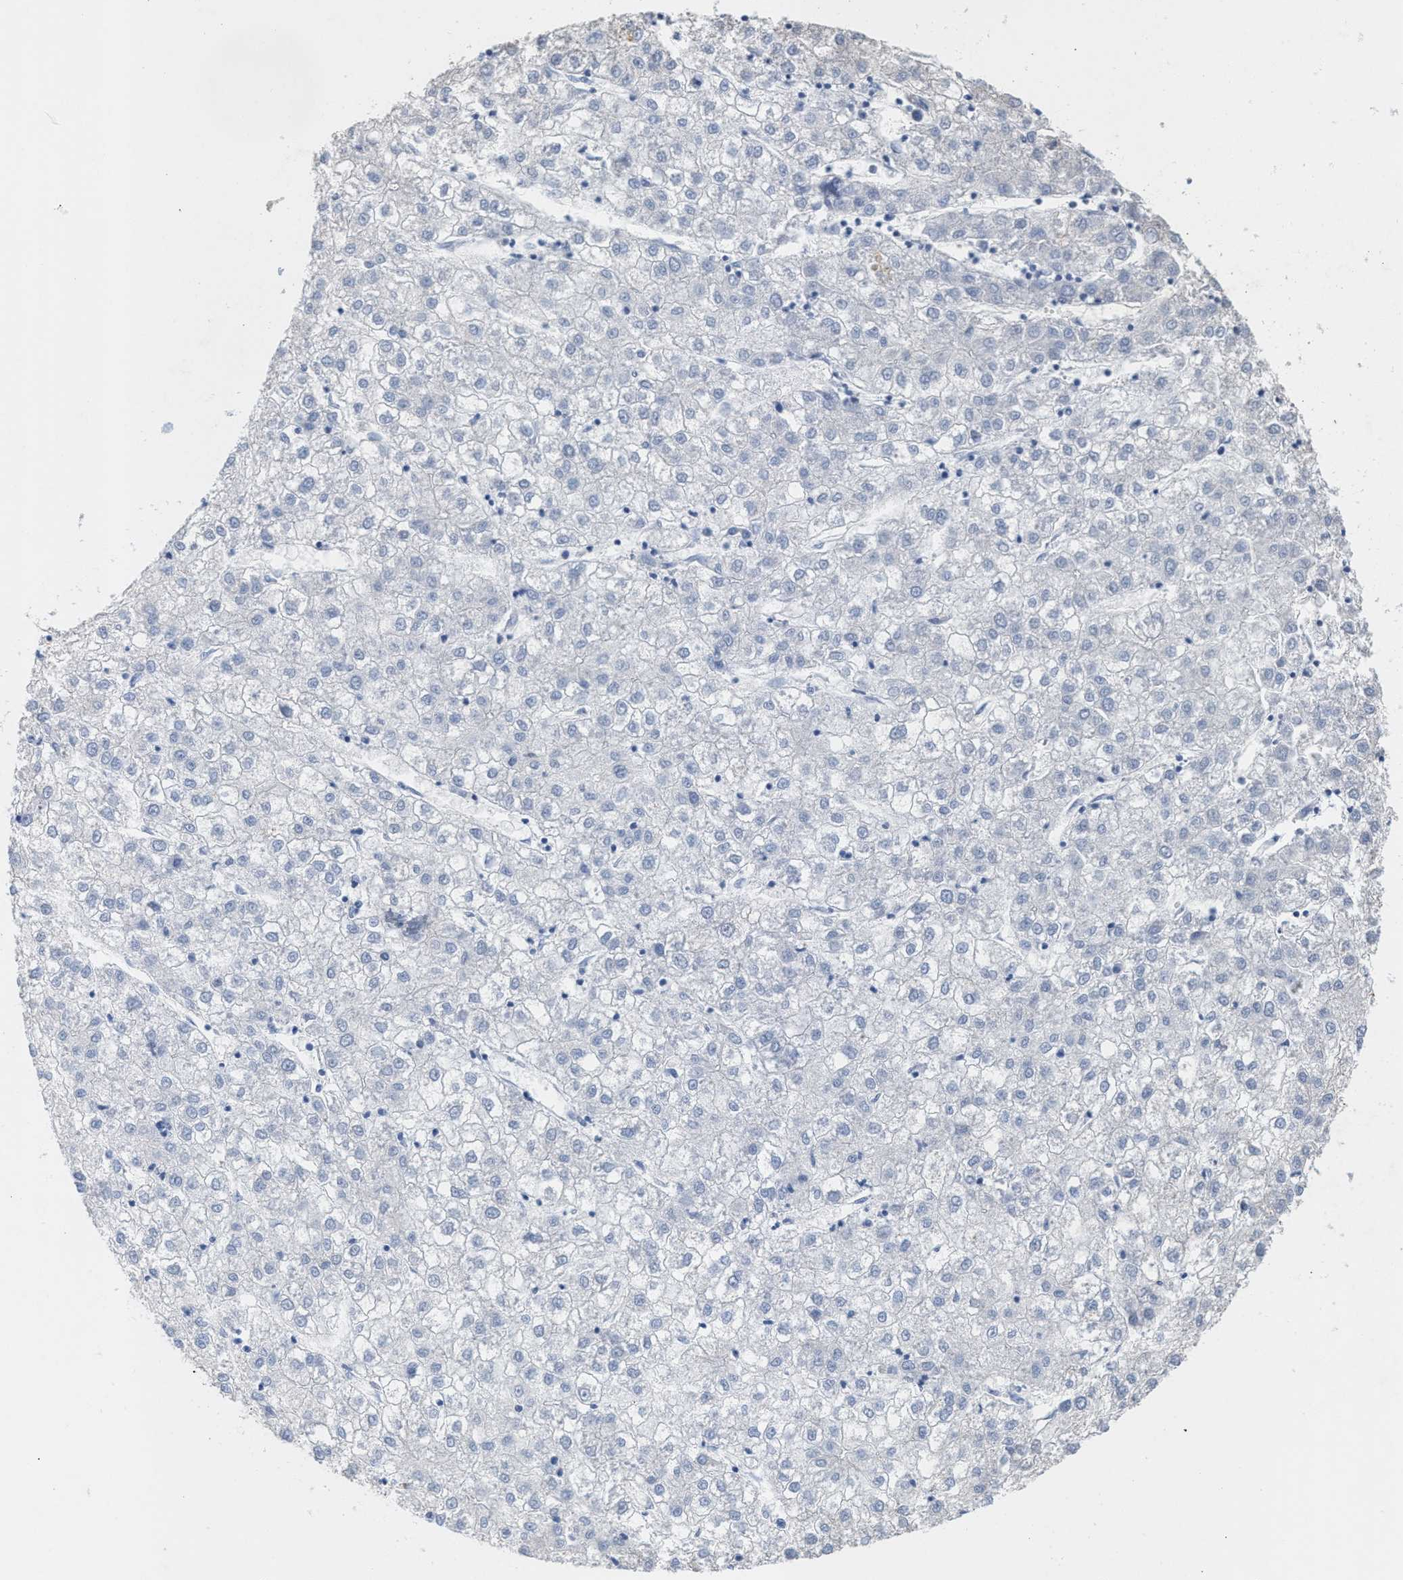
{"staining": {"intensity": "negative", "quantity": "none", "location": "none"}, "tissue": "liver cancer", "cell_type": "Tumor cells", "image_type": "cancer", "snomed": [{"axis": "morphology", "description": "Carcinoma, Hepatocellular, NOS"}, {"axis": "topography", "description": "Liver"}], "caption": "Photomicrograph shows no significant protein positivity in tumor cells of hepatocellular carcinoma (liver).", "gene": "APOH", "patient": {"sex": "male", "age": 72}}